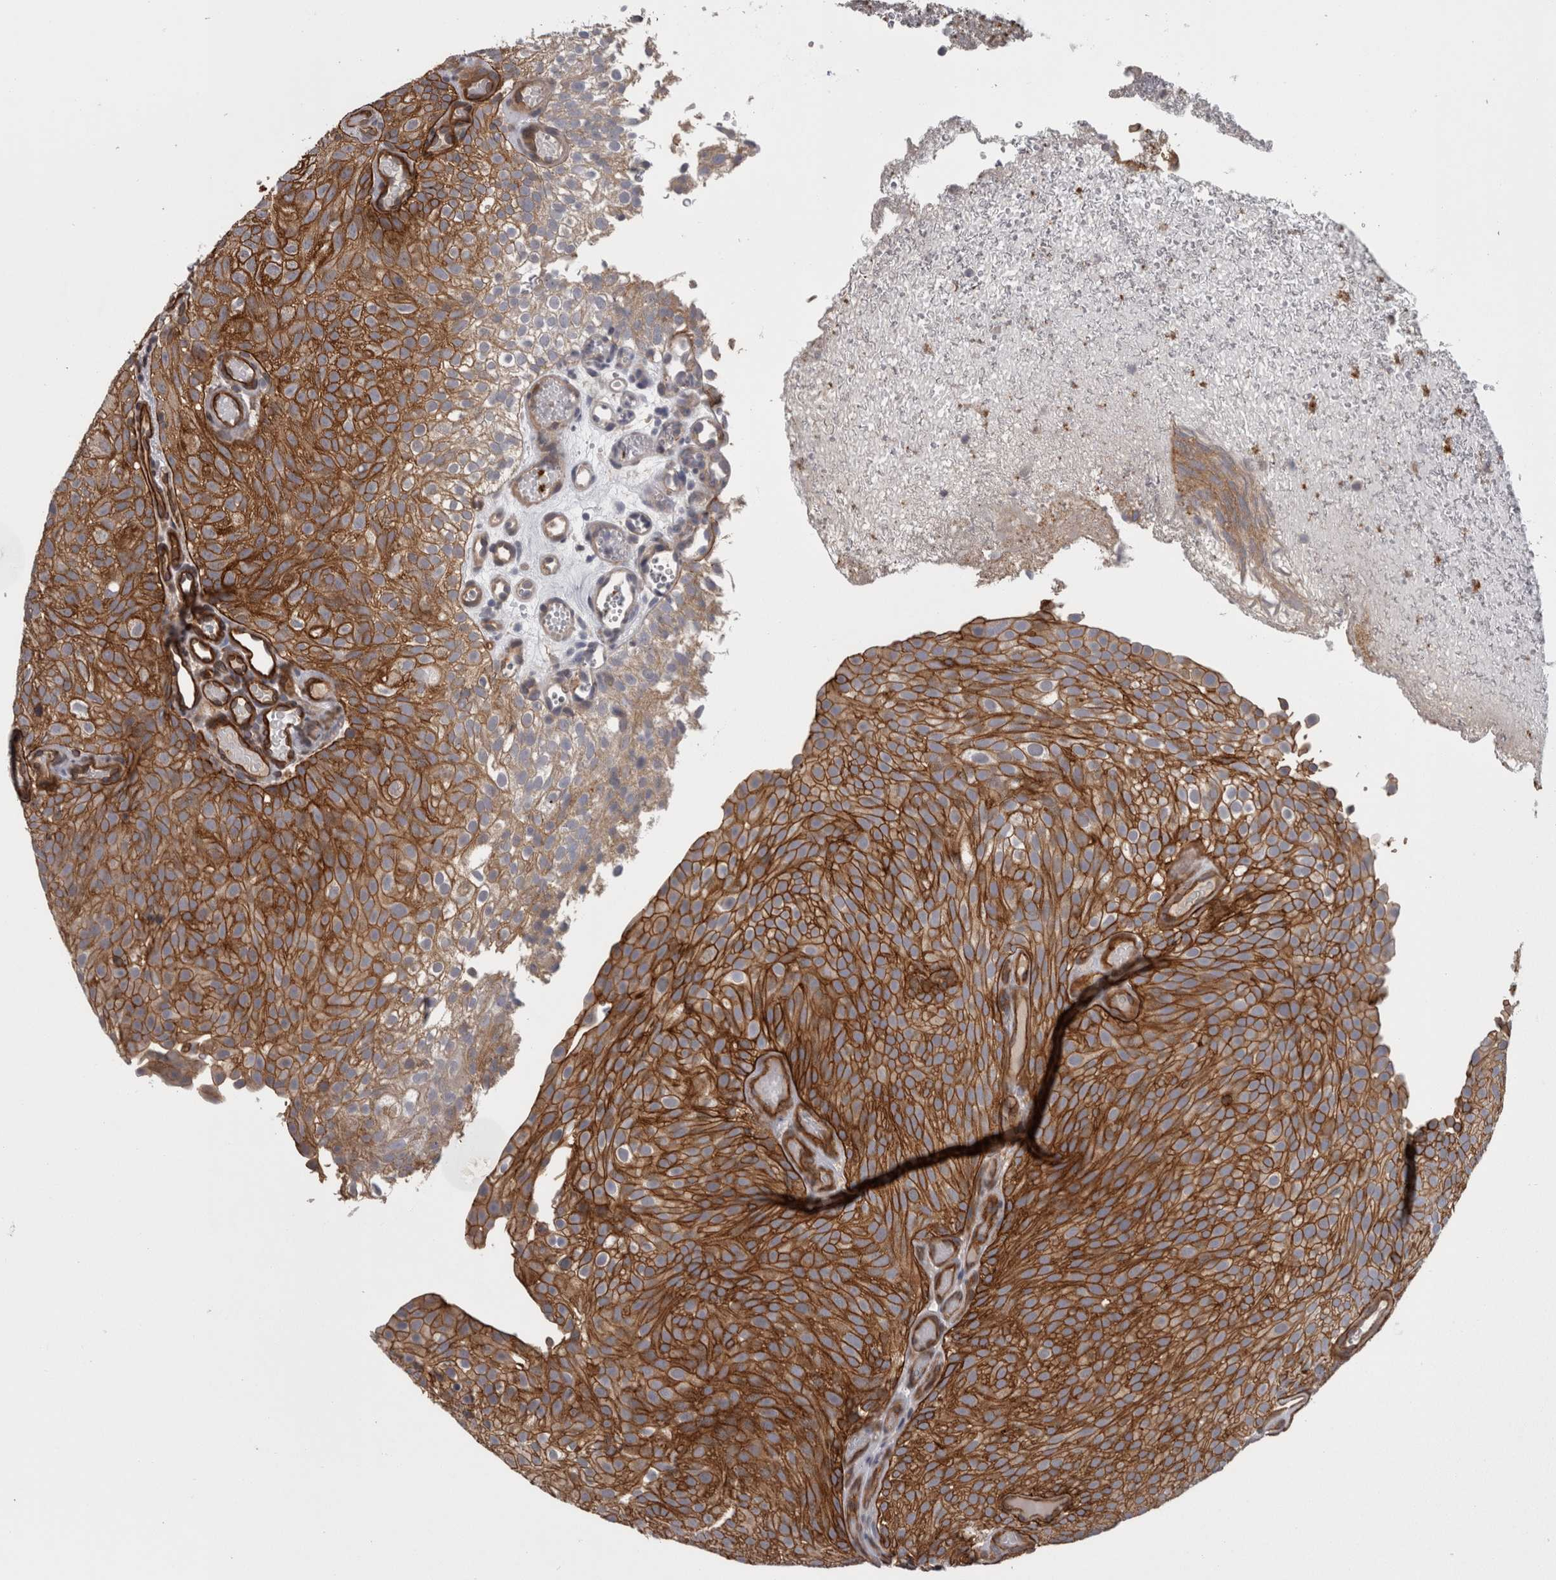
{"staining": {"intensity": "strong", "quantity": ">75%", "location": "cytoplasmic/membranous"}, "tissue": "urothelial cancer", "cell_type": "Tumor cells", "image_type": "cancer", "snomed": [{"axis": "morphology", "description": "Urothelial carcinoma, Low grade"}, {"axis": "topography", "description": "Urinary bladder"}], "caption": "IHC photomicrograph of human urothelial carcinoma (low-grade) stained for a protein (brown), which exhibits high levels of strong cytoplasmic/membranous positivity in approximately >75% of tumor cells.", "gene": "RMDN1", "patient": {"sex": "male", "age": 78}}